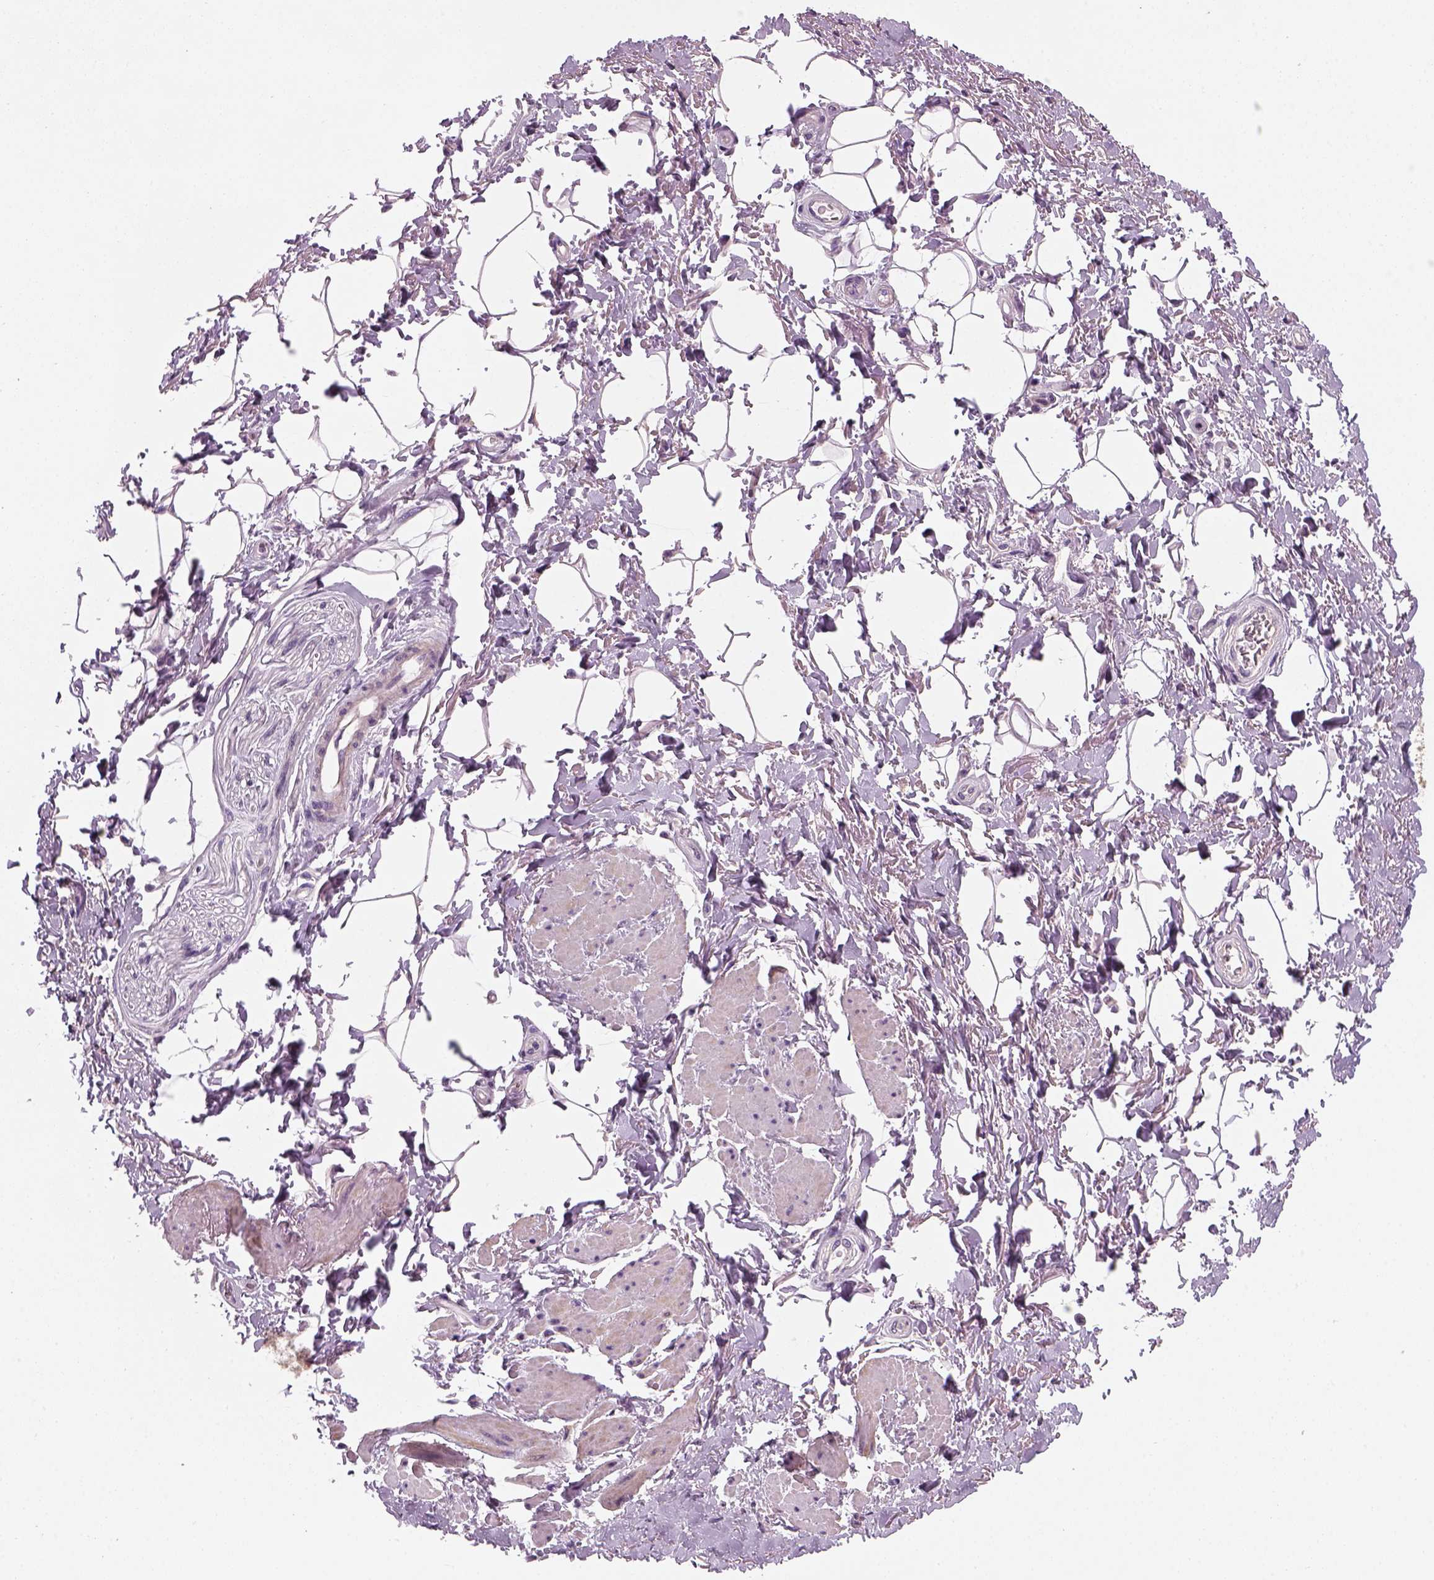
{"staining": {"intensity": "negative", "quantity": "none", "location": "none"}, "tissue": "adipose tissue", "cell_type": "Adipocytes", "image_type": "normal", "snomed": [{"axis": "morphology", "description": "Normal tissue, NOS"}, {"axis": "topography", "description": "Peripheral nerve tissue"}], "caption": "DAB immunohistochemical staining of benign human adipose tissue shows no significant expression in adipocytes.", "gene": "ELOVL3", "patient": {"sex": "male", "age": 51}}